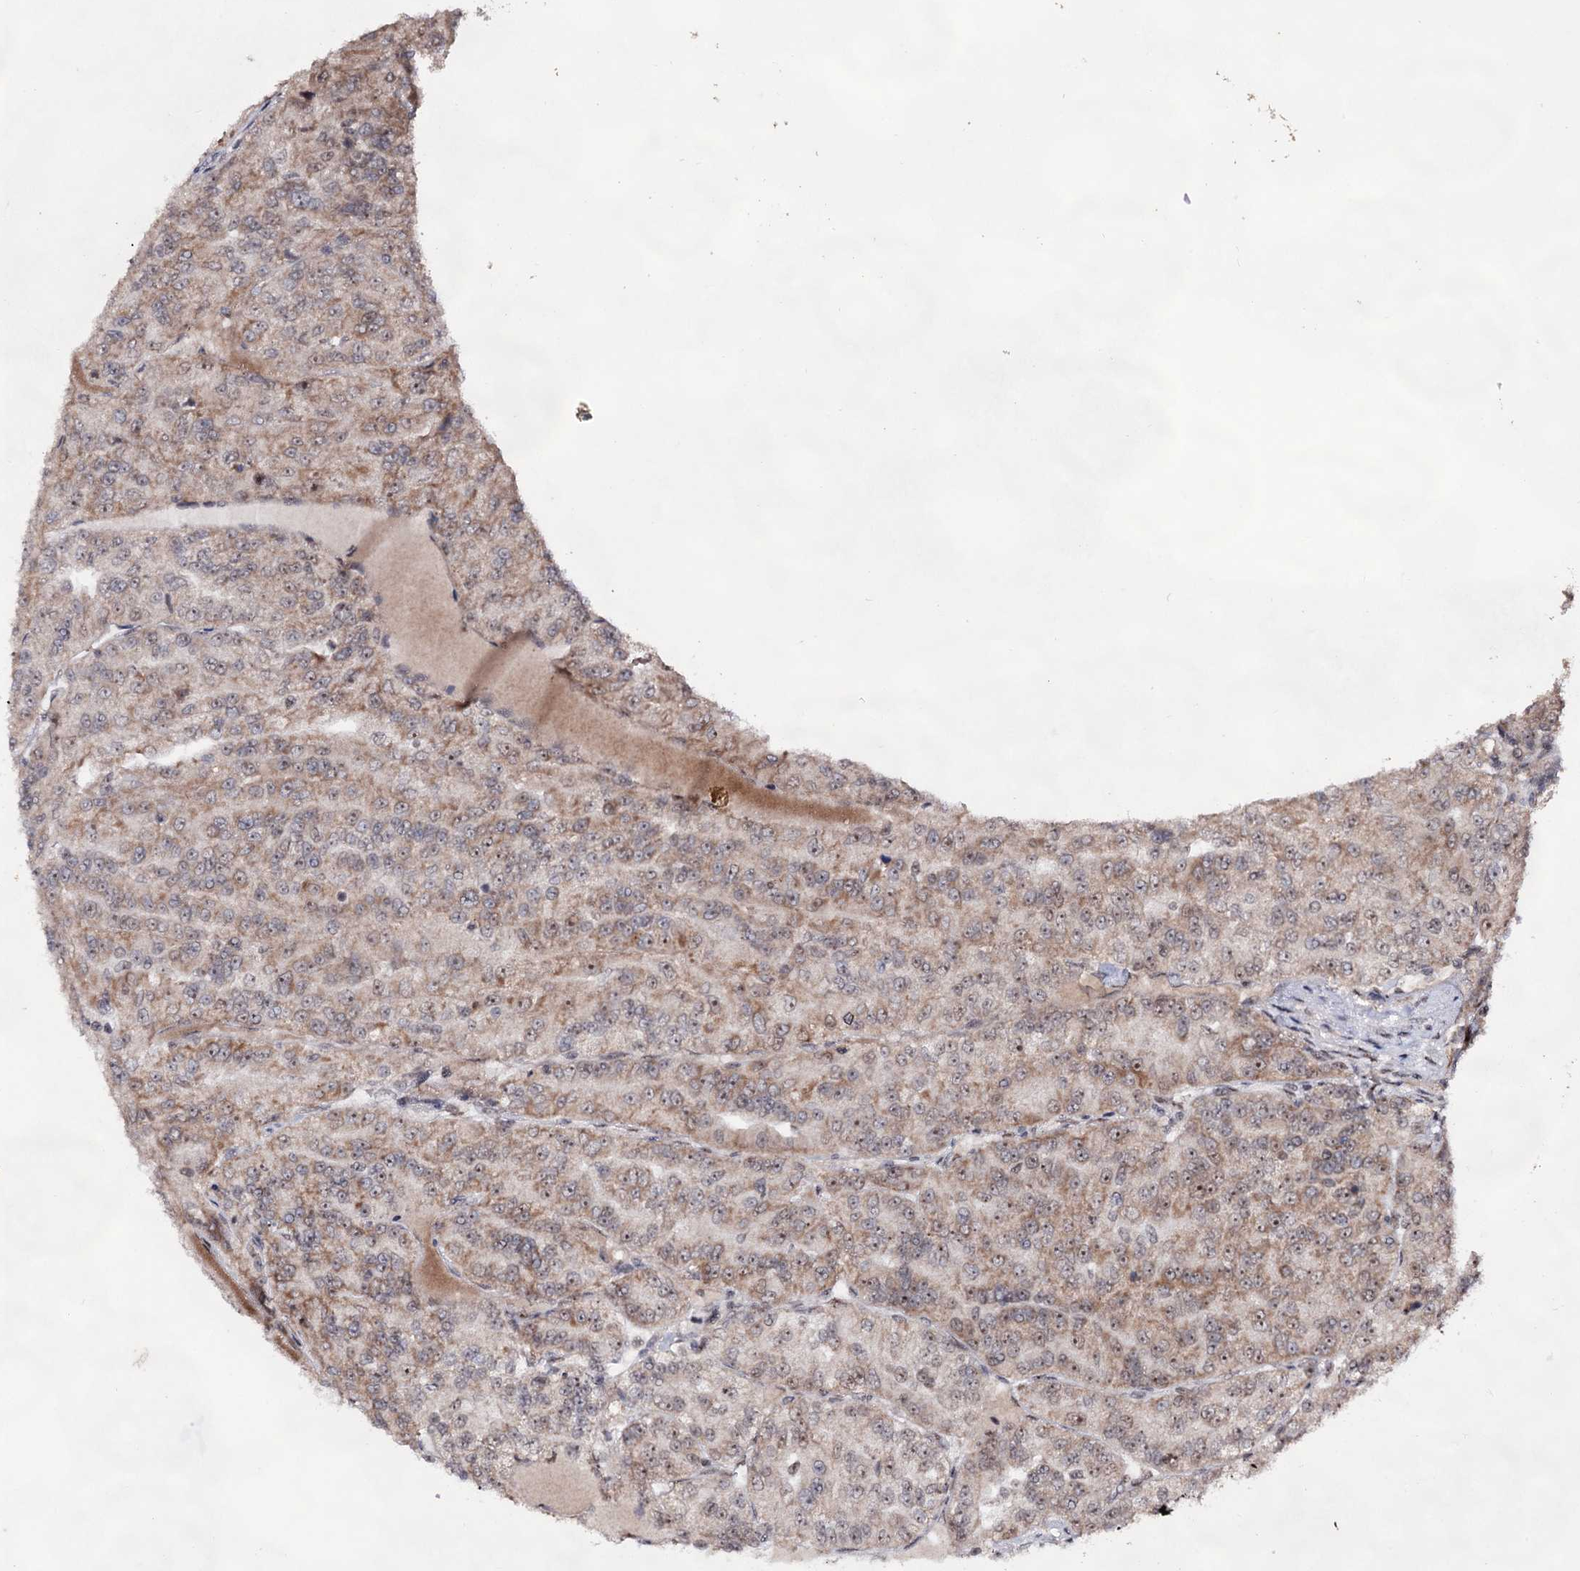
{"staining": {"intensity": "moderate", "quantity": "25%-75%", "location": "cytoplasmic/membranous,nuclear"}, "tissue": "renal cancer", "cell_type": "Tumor cells", "image_type": "cancer", "snomed": [{"axis": "morphology", "description": "Adenocarcinoma, NOS"}, {"axis": "topography", "description": "Kidney"}], "caption": "Tumor cells display medium levels of moderate cytoplasmic/membranous and nuclear expression in about 25%-75% of cells in adenocarcinoma (renal).", "gene": "EXOSC10", "patient": {"sex": "female", "age": 63}}